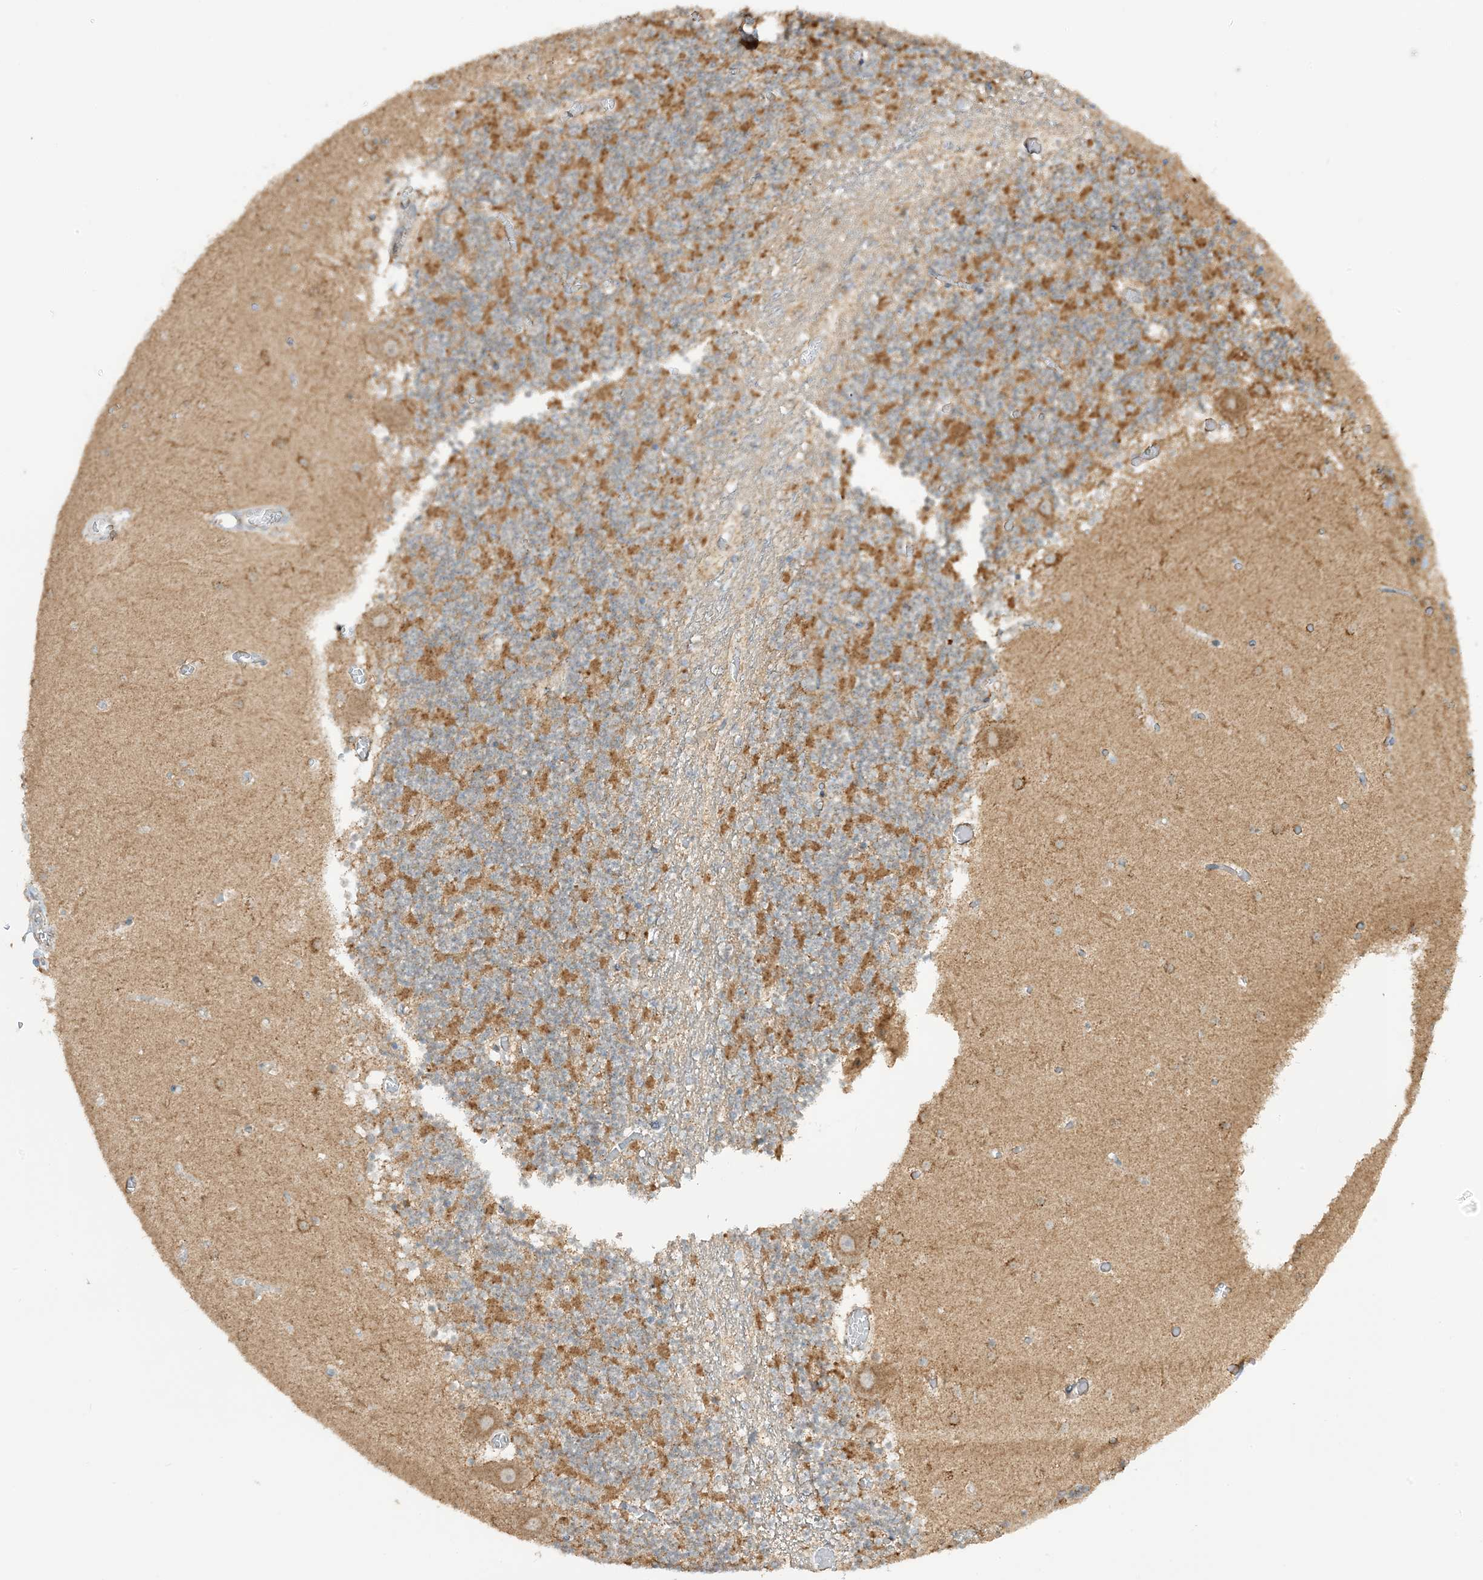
{"staining": {"intensity": "strong", "quantity": "25%-75%", "location": "cytoplasmic/membranous"}, "tissue": "cerebellum", "cell_type": "Cells in granular layer", "image_type": "normal", "snomed": [{"axis": "morphology", "description": "Normal tissue, NOS"}, {"axis": "topography", "description": "Cerebellum"}], "caption": "Brown immunohistochemical staining in normal human cerebellum shows strong cytoplasmic/membranous expression in approximately 25%-75% of cells in granular layer. (IHC, brightfield microscopy, high magnification).", "gene": "N4BP3", "patient": {"sex": "female", "age": 28}}